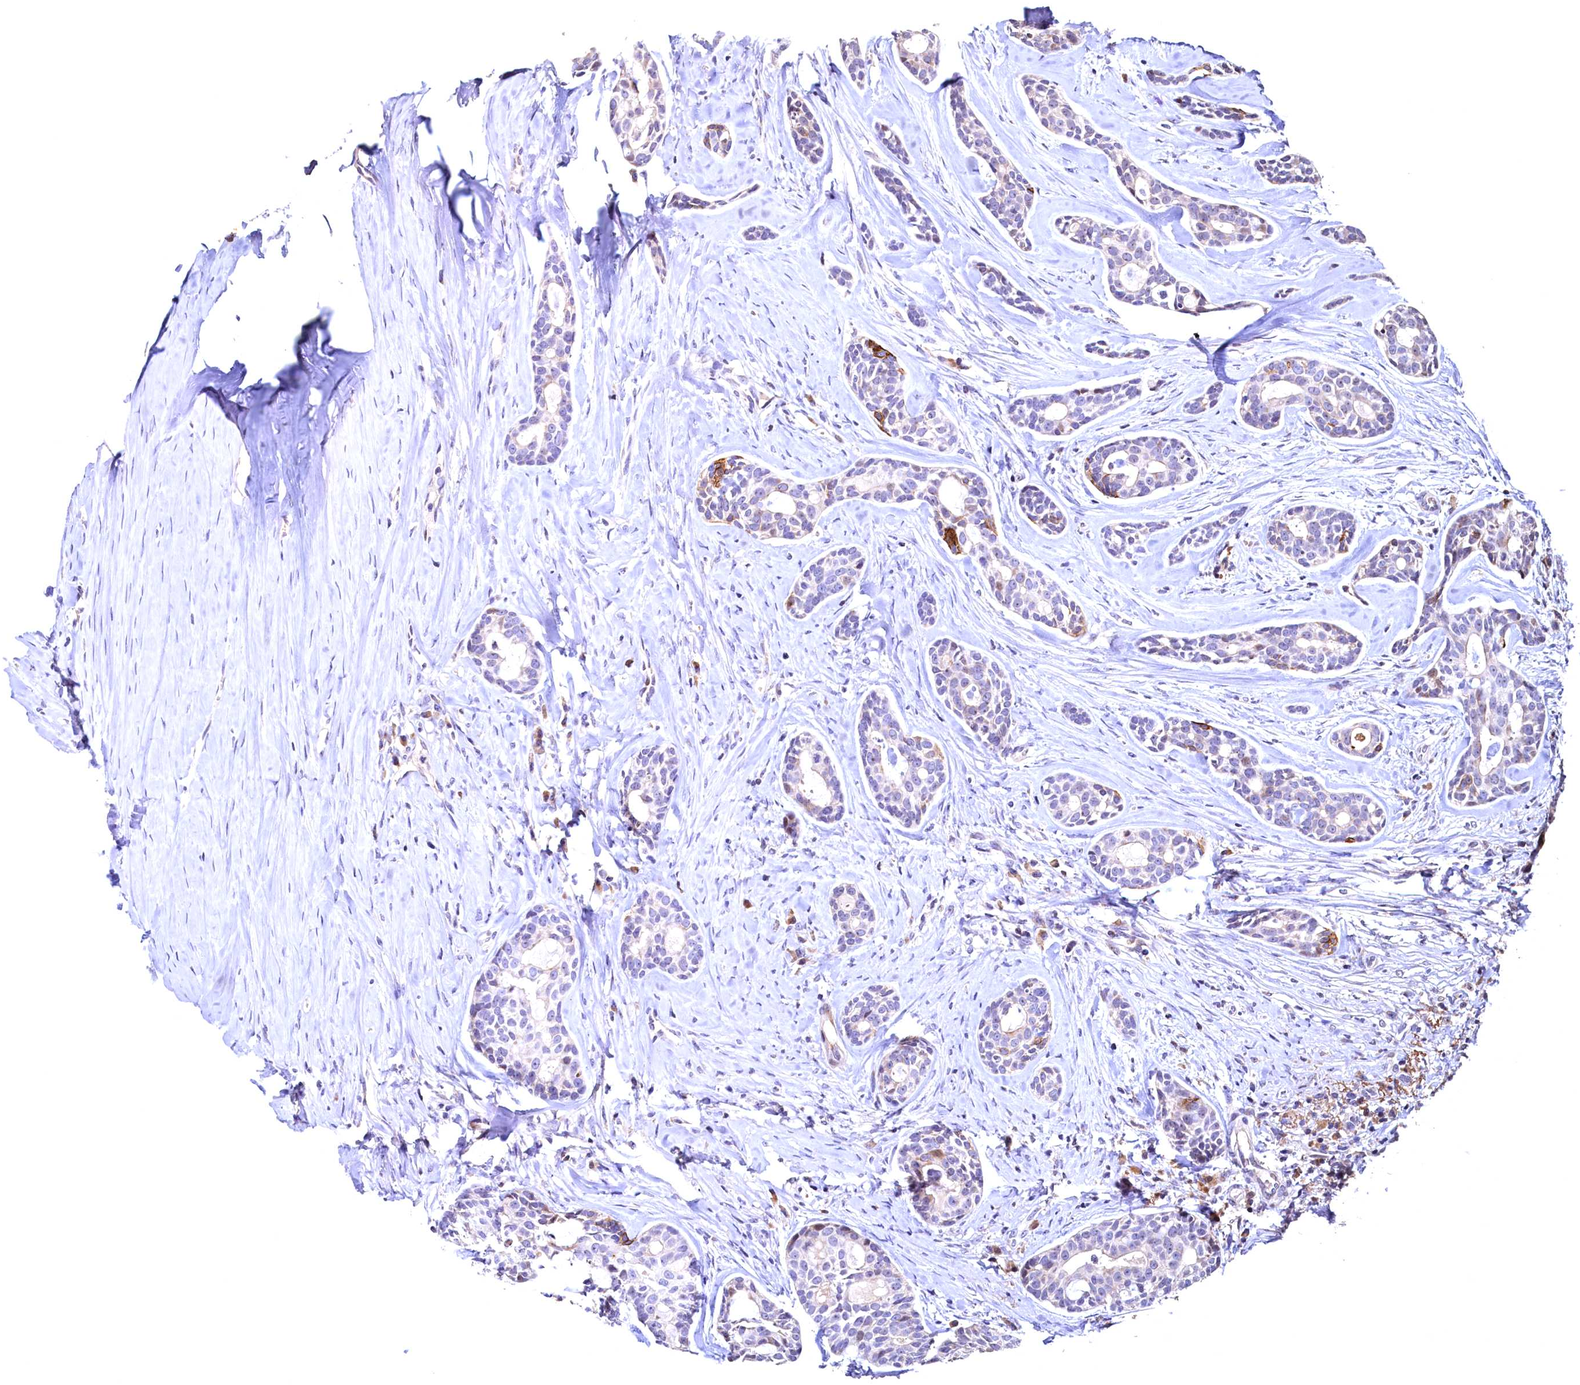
{"staining": {"intensity": "negative", "quantity": "none", "location": "none"}, "tissue": "head and neck cancer", "cell_type": "Tumor cells", "image_type": "cancer", "snomed": [{"axis": "morphology", "description": "Adenocarcinoma, NOS"}, {"axis": "topography", "description": "Subcutis"}, {"axis": "topography", "description": "Head-Neck"}], "caption": "Histopathology image shows no significant protein positivity in tumor cells of head and neck cancer. The staining was performed using DAB to visualize the protein expression in brown, while the nuclei were stained in blue with hematoxylin (Magnification: 20x).", "gene": "LATS2", "patient": {"sex": "female", "age": 73}}